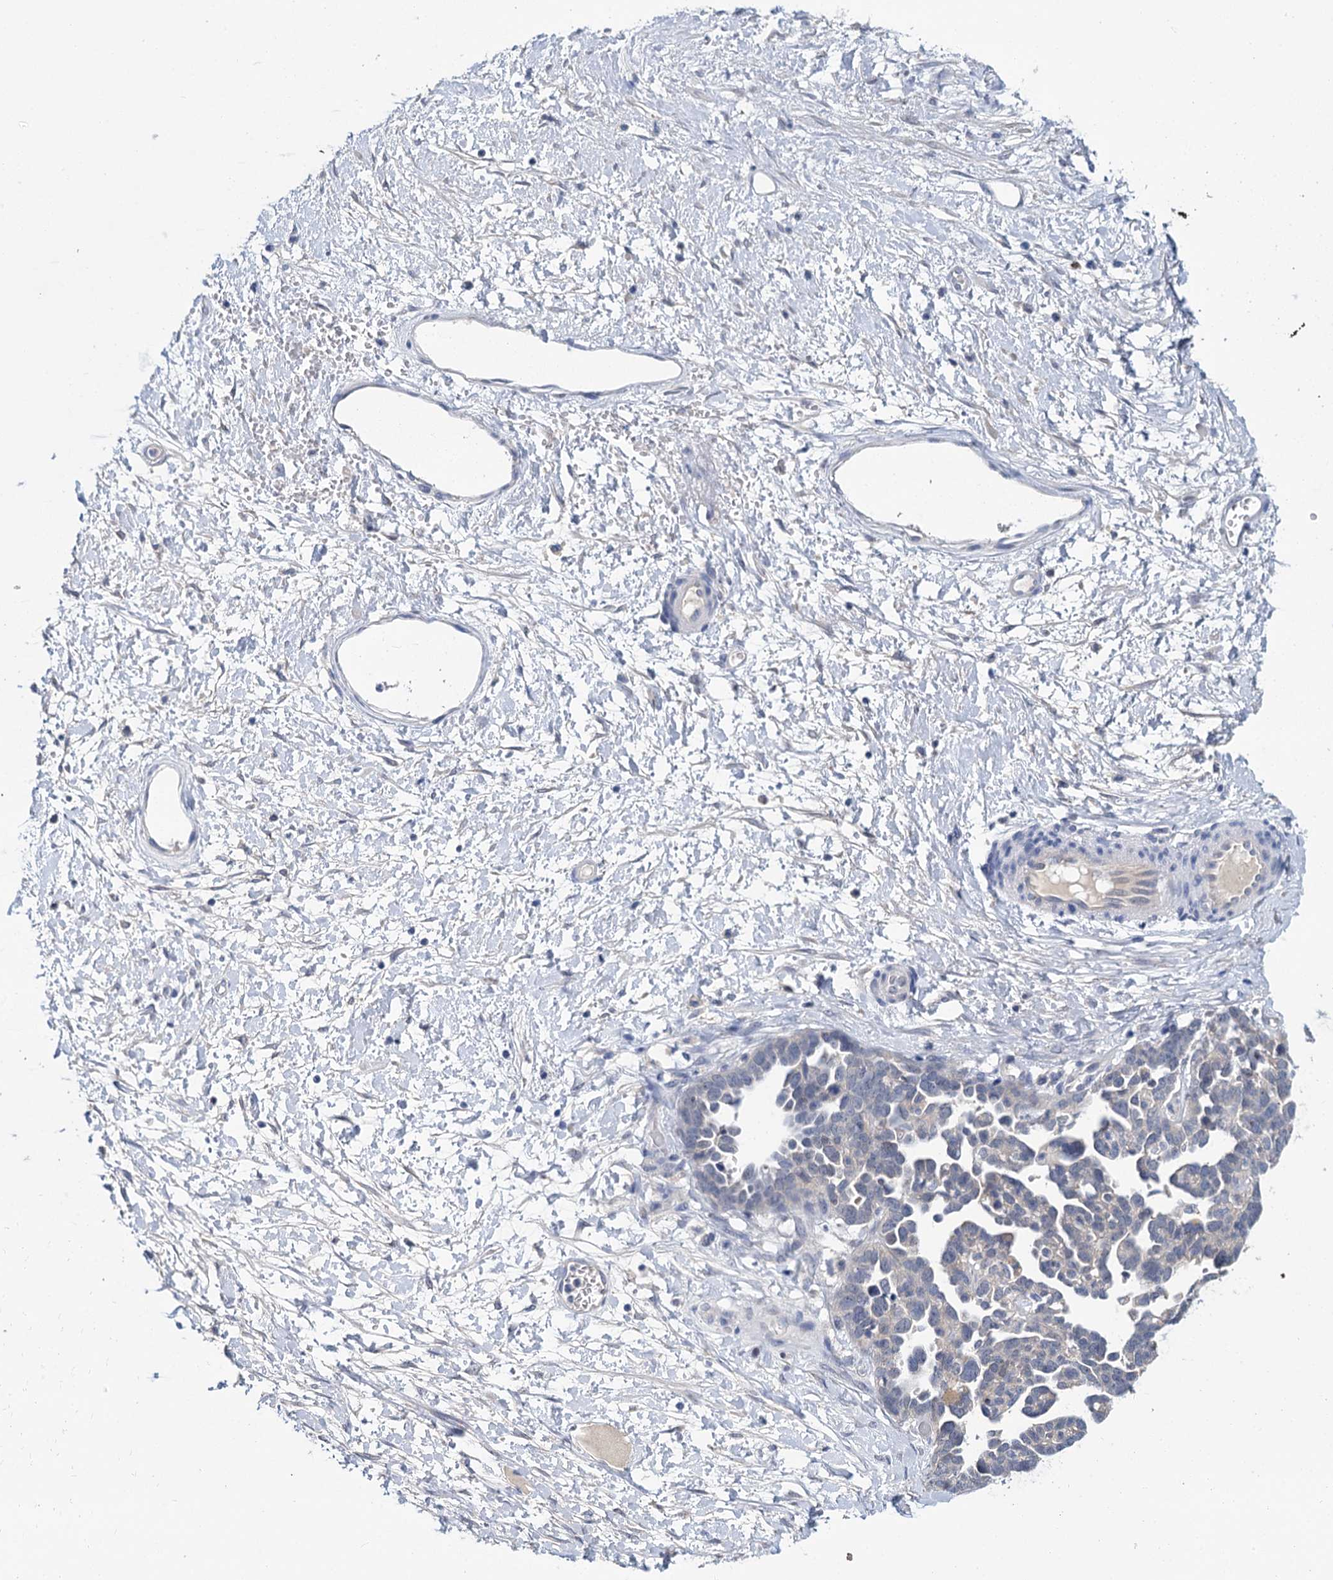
{"staining": {"intensity": "negative", "quantity": "none", "location": "none"}, "tissue": "ovarian cancer", "cell_type": "Tumor cells", "image_type": "cancer", "snomed": [{"axis": "morphology", "description": "Cystadenocarcinoma, serous, NOS"}, {"axis": "topography", "description": "Ovary"}], "caption": "The histopathology image reveals no staining of tumor cells in ovarian cancer (serous cystadenocarcinoma).", "gene": "ANKRD42", "patient": {"sex": "female", "age": 54}}